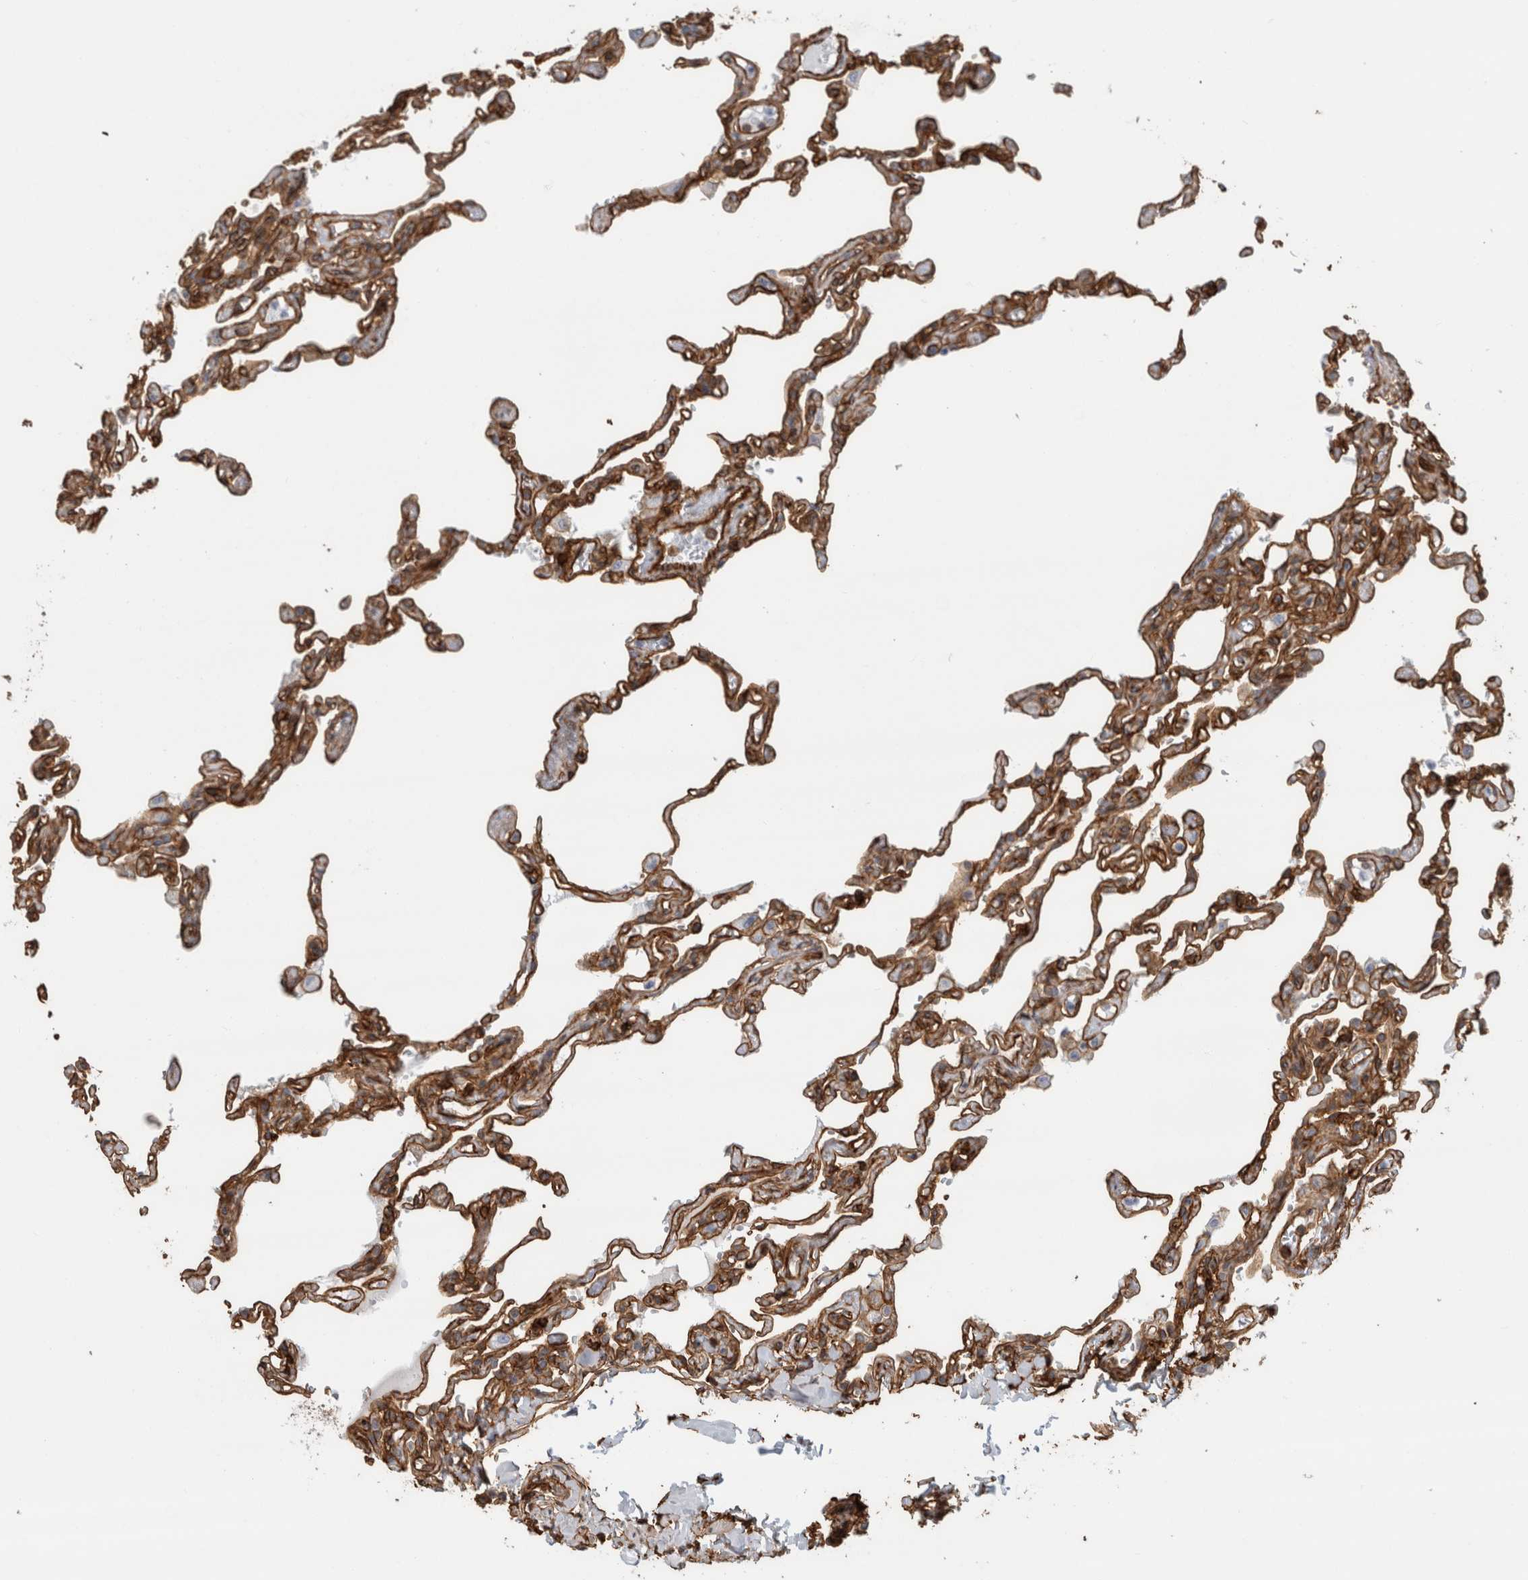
{"staining": {"intensity": "strong", "quantity": ">75%", "location": "cytoplasmic/membranous"}, "tissue": "lung", "cell_type": "Alveolar cells", "image_type": "normal", "snomed": [{"axis": "morphology", "description": "Normal tissue, NOS"}, {"axis": "topography", "description": "Lung"}], "caption": "Immunohistochemical staining of normal lung shows strong cytoplasmic/membranous protein expression in approximately >75% of alveolar cells. (Stains: DAB (3,3'-diaminobenzidine) in brown, nuclei in blue, Microscopy: brightfield microscopy at high magnification).", "gene": "AHNAK", "patient": {"sex": "male", "age": 21}}